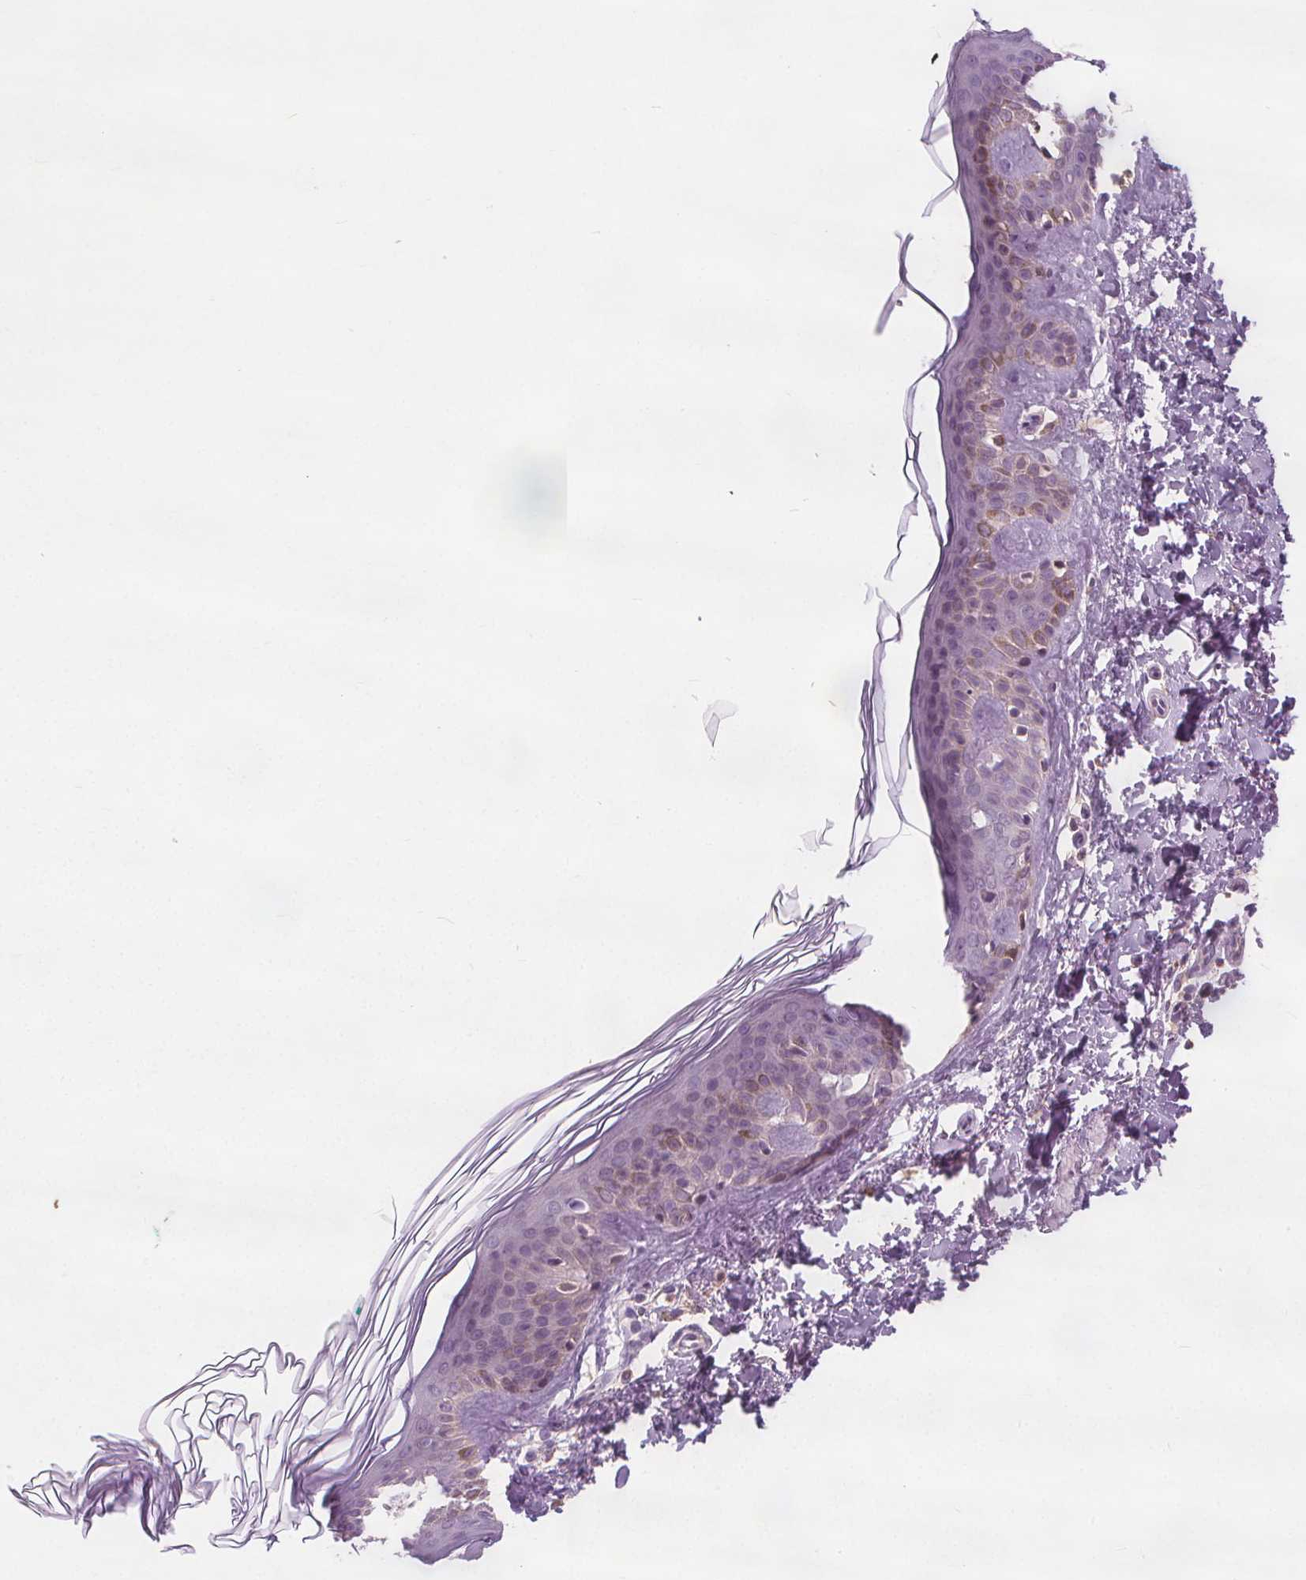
{"staining": {"intensity": "weak", "quantity": ">75%", "location": "cytoplasmic/membranous"}, "tissue": "skin", "cell_type": "Fibroblasts", "image_type": "normal", "snomed": [{"axis": "morphology", "description": "Normal tissue, NOS"}, {"axis": "topography", "description": "Skin"}, {"axis": "topography", "description": "Peripheral nerve tissue"}], "caption": "The histopathology image displays a brown stain indicating the presence of a protein in the cytoplasmic/membranous of fibroblasts in skin. (Brightfield microscopy of DAB IHC at high magnification).", "gene": "RAB20", "patient": {"sex": "female", "age": 45}}